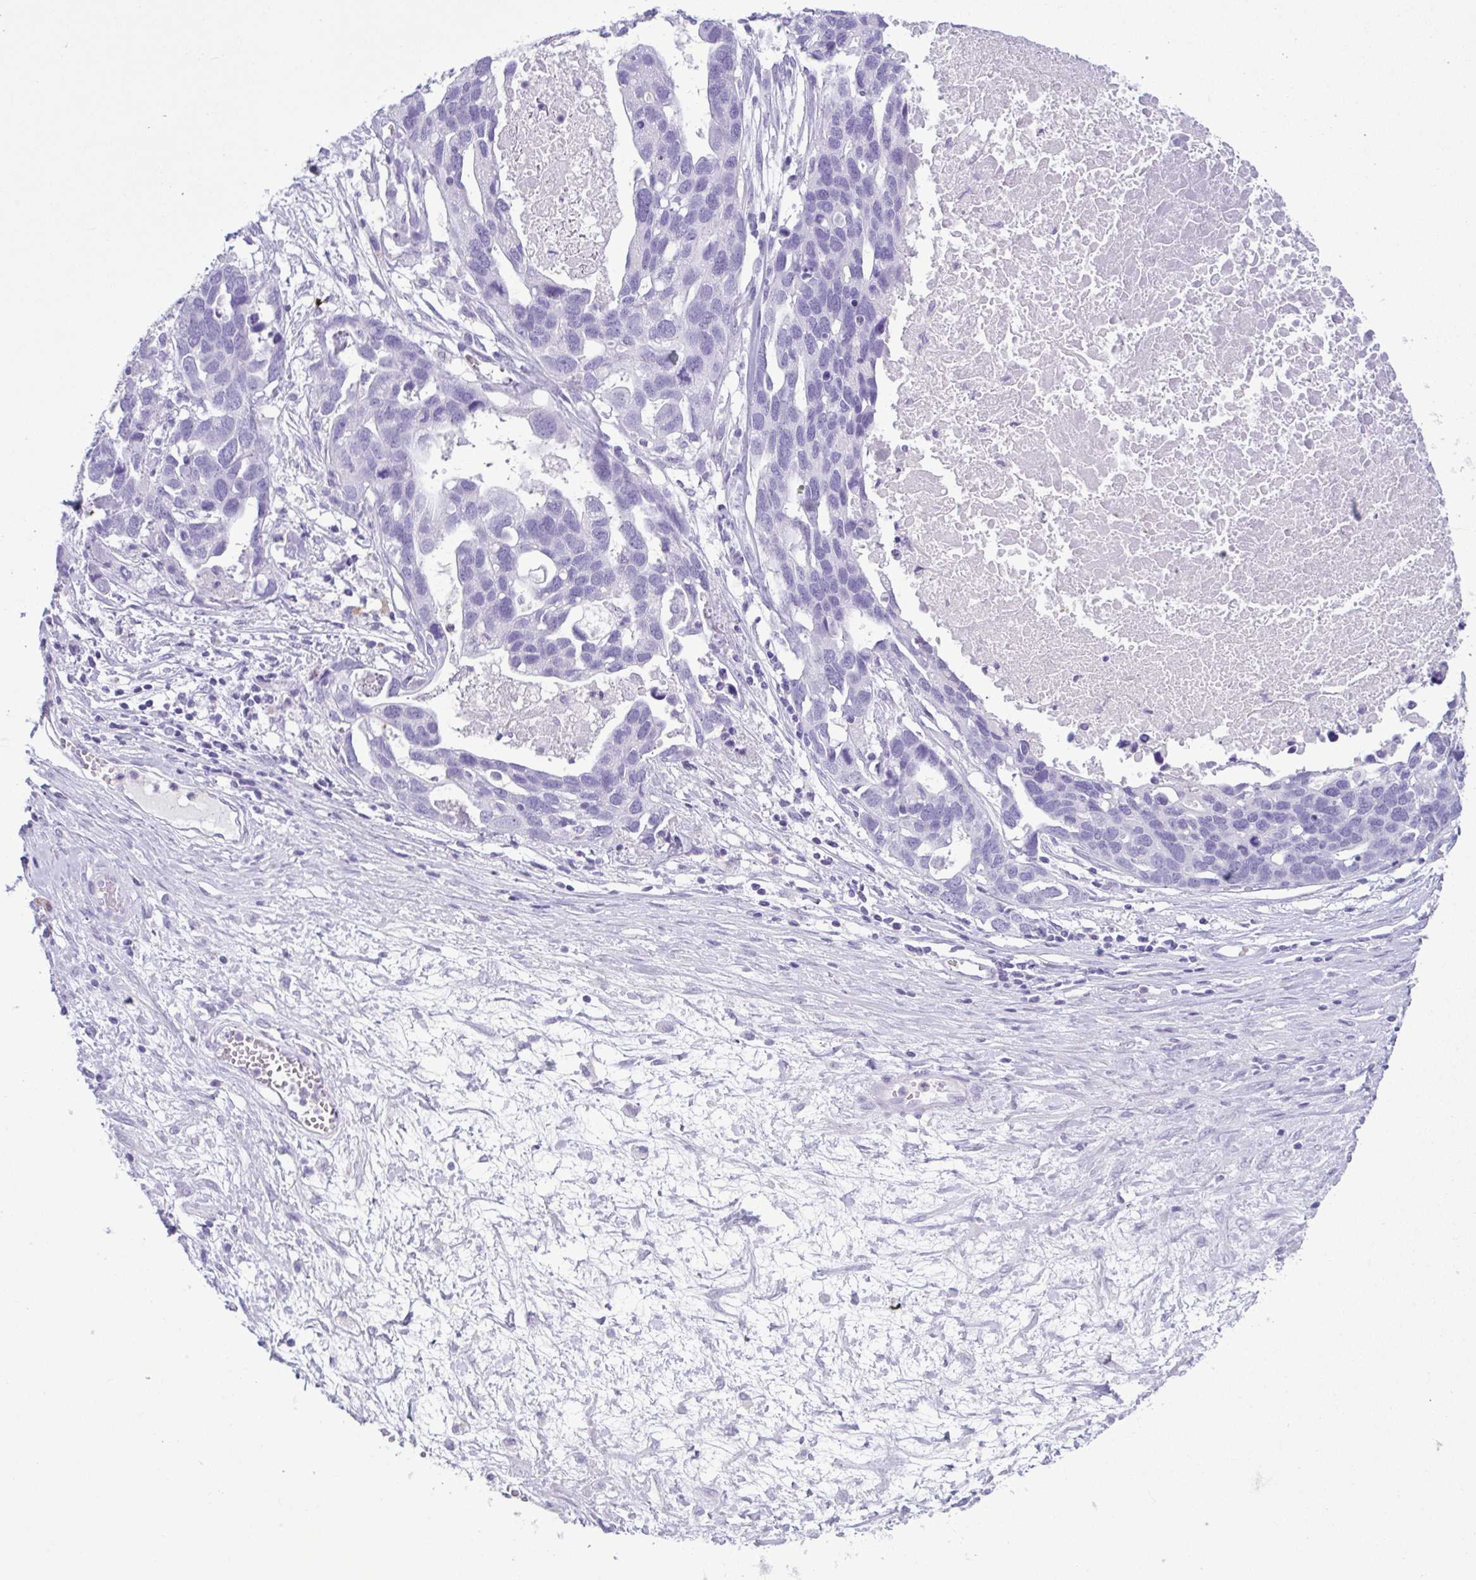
{"staining": {"intensity": "negative", "quantity": "none", "location": "none"}, "tissue": "ovarian cancer", "cell_type": "Tumor cells", "image_type": "cancer", "snomed": [{"axis": "morphology", "description": "Cystadenocarcinoma, serous, NOS"}, {"axis": "topography", "description": "Ovary"}], "caption": "High power microscopy histopathology image of an immunohistochemistry histopathology image of ovarian cancer, revealing no significant expression in tumor cells. (Immunohistochemistry (ihc), brightfield microscopy, high magnification).", "gene": "LTF", "patient": {"sex": "female", "age": 54}}